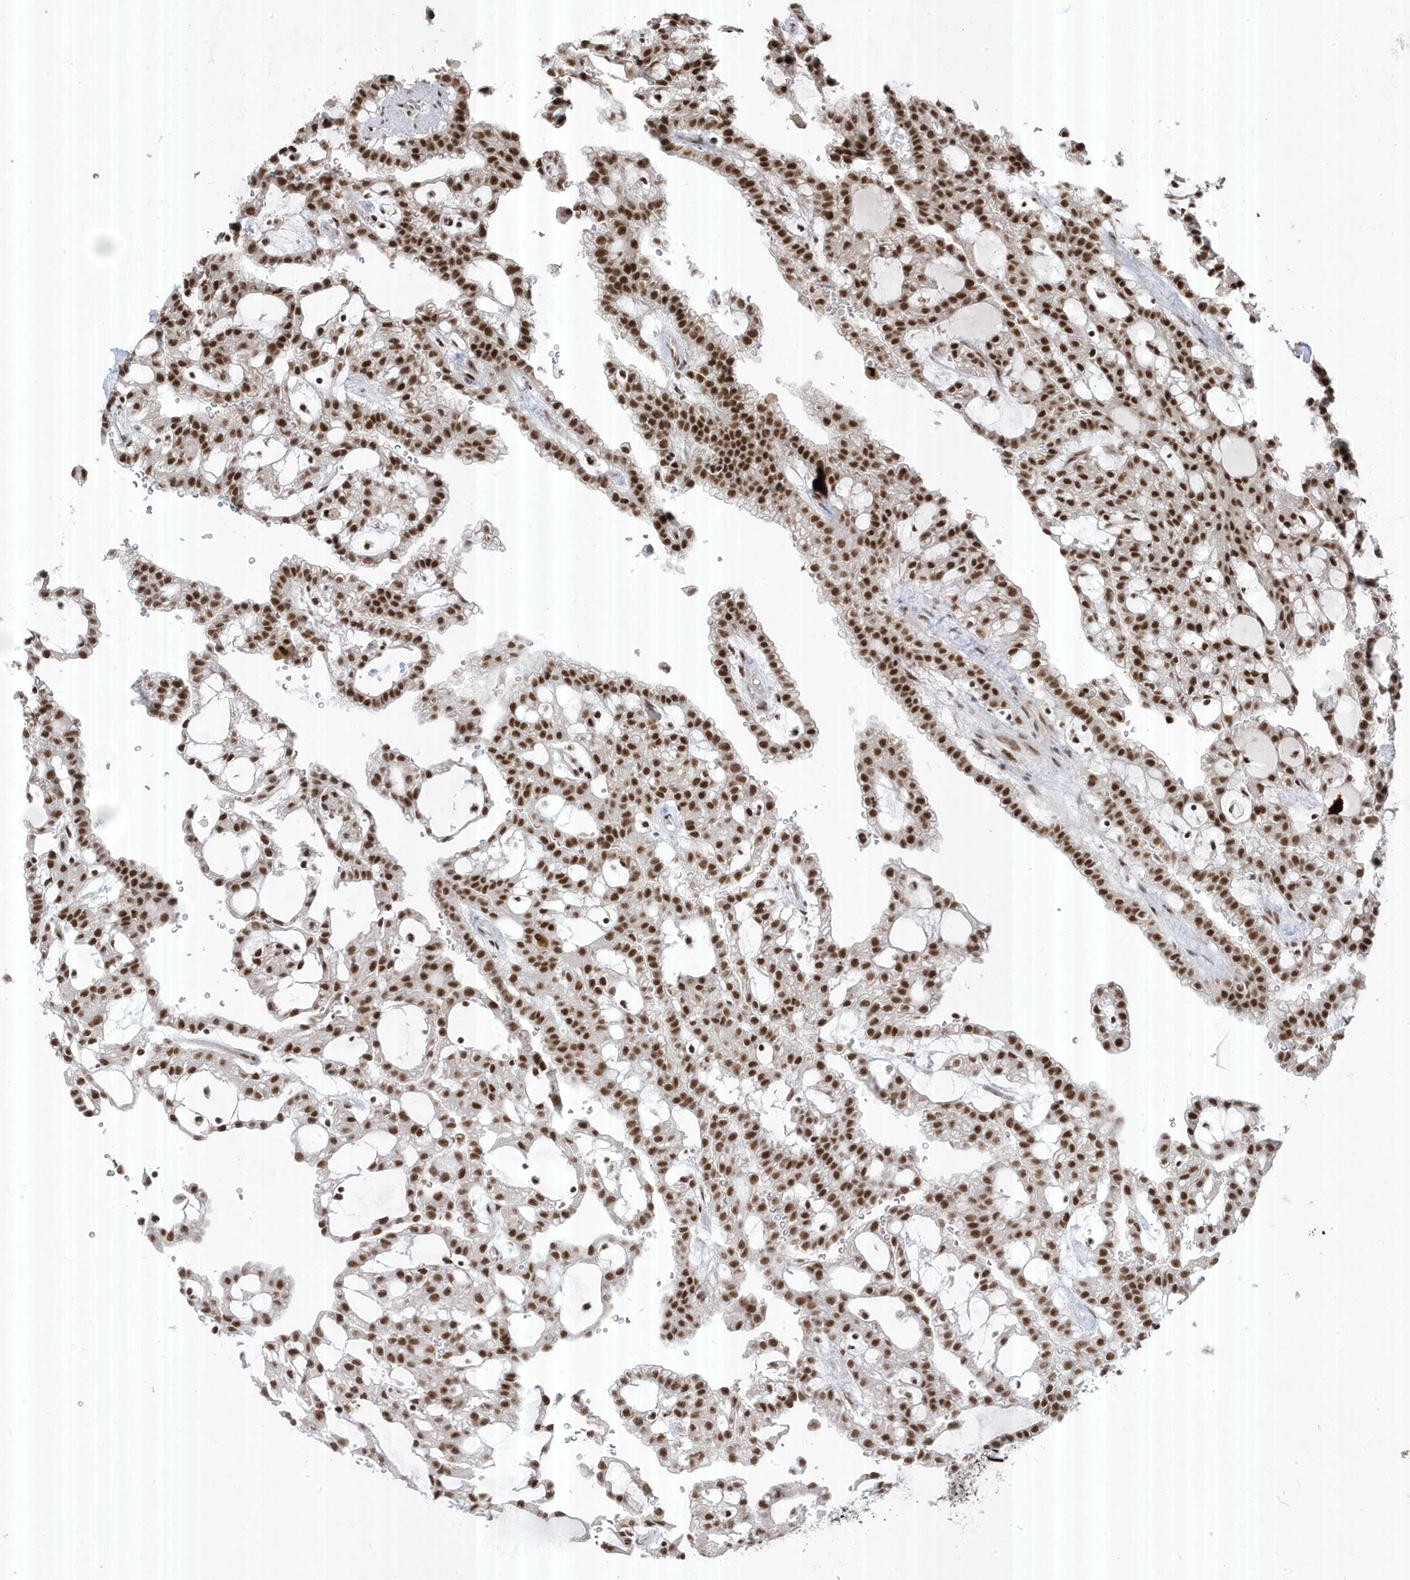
{"staining": {"intensity": "strong", "quantity": ">75%", "location": "nuclear"}, "tissue": "renal cancer", "cell_type": "Tumor cells", "image_type": "cancer", "snomed": [{"axis": "morphology", "description": "Adenocarcinoma, NOS"}, {"axis": "topography", "description": "Kidney"}], "caption": "Immunohistochemistry micrograph of renal adenocarcinoma stained for a protein (brown), which demonstrates high levels of strong nuclear positivity in approximately >75% of tumor cells.", "gene": "MTREX", "patient": {"sex": "male", "age": 63}}